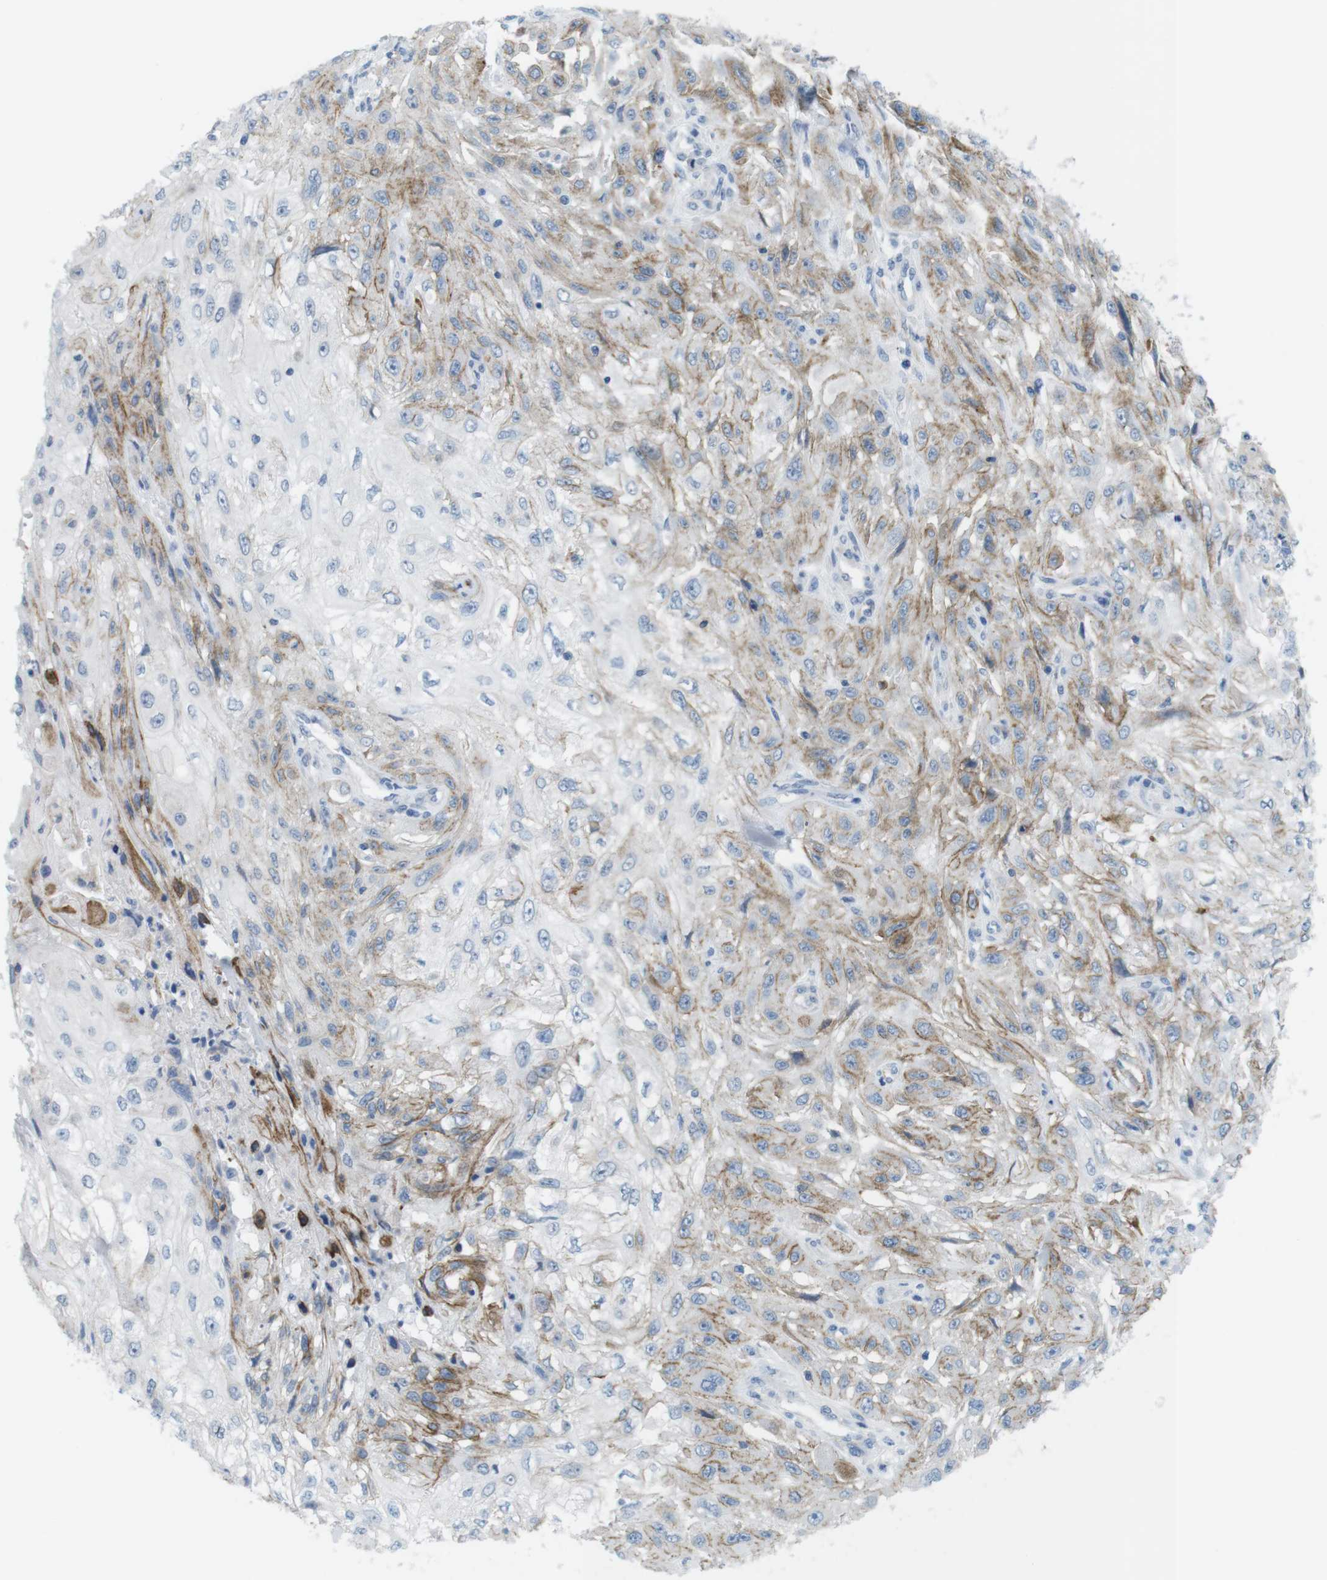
{"staining": {"intensity": "weak", "quantity": "25%-75%", "location": "cytoplasmic/membranous"}, "tissue": "skin cancer", "cell_type": "Tumor cells", "image_type": "cancer", "snomed": [{"axis": "morphology", "description": "Squamous cell carcinoma, NOS"}, {"axis": "topography", "description": "Skin"}], "caption": "A low amount of weak cytoplasmic/membranous staining is seen in about 25%-75% of tumor cells in skin cancer tissue.", "gene": "MYH9", "patient": {"sex": "male", "age": 75}}